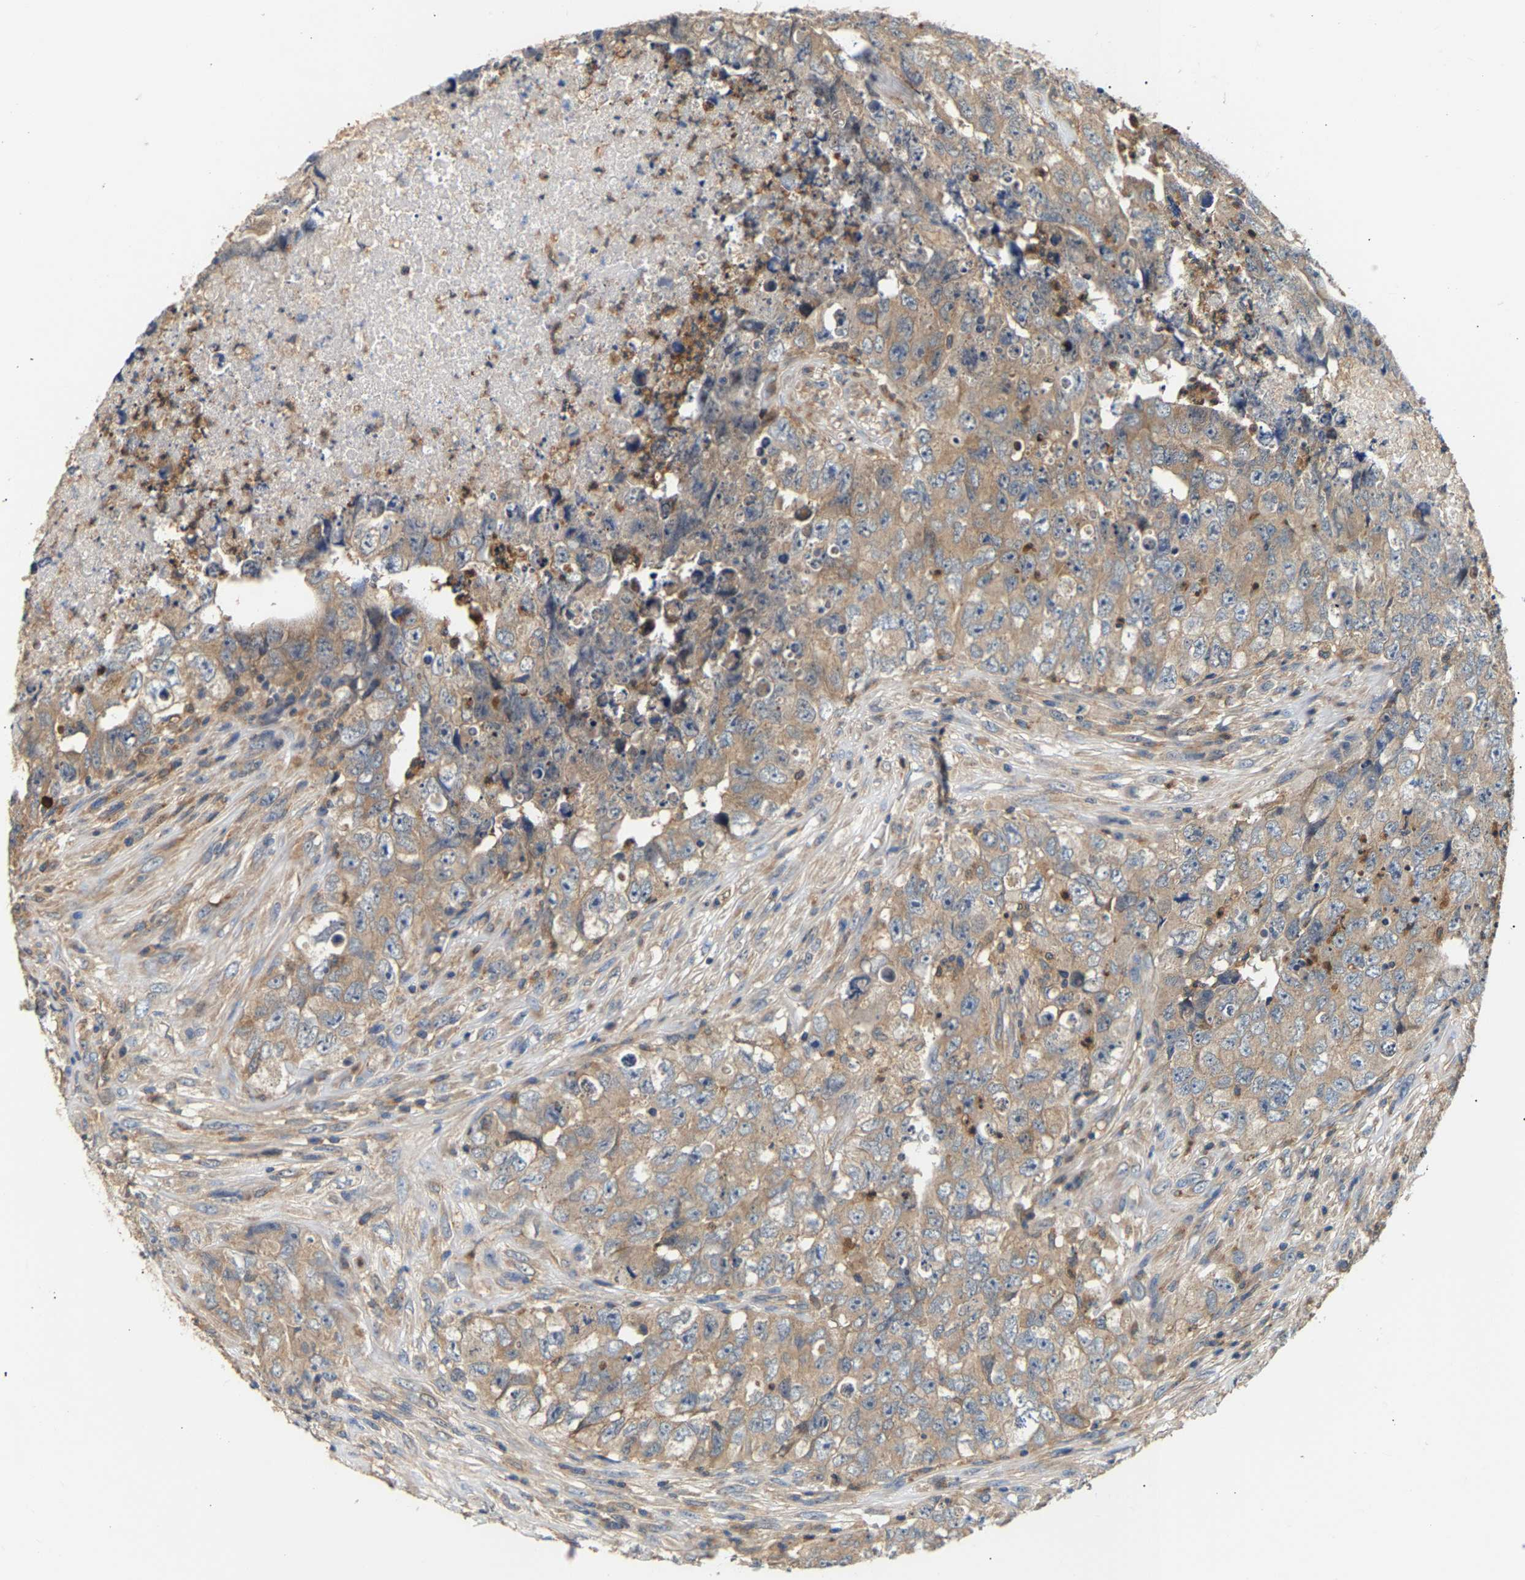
{"staining": {"intensity": "weak", "quantity": ">75%", "location": "cytoplasmic/membranous"}, "tissue": "testis cancer", "cell_type": "Tumor cells", "image_type": "cancer", "snomed": [{"axis": "morphology", "description": "Carcinoma, Embryonal, NOS"}, {"axis": "topography", "description": "Testis"}], "caption": "Testis embryonal carcinoma stained with a protein marker reveals weak staining in tumor cells.", "gene": "PPID", "patient": {"sex": "male", "age": 32}}